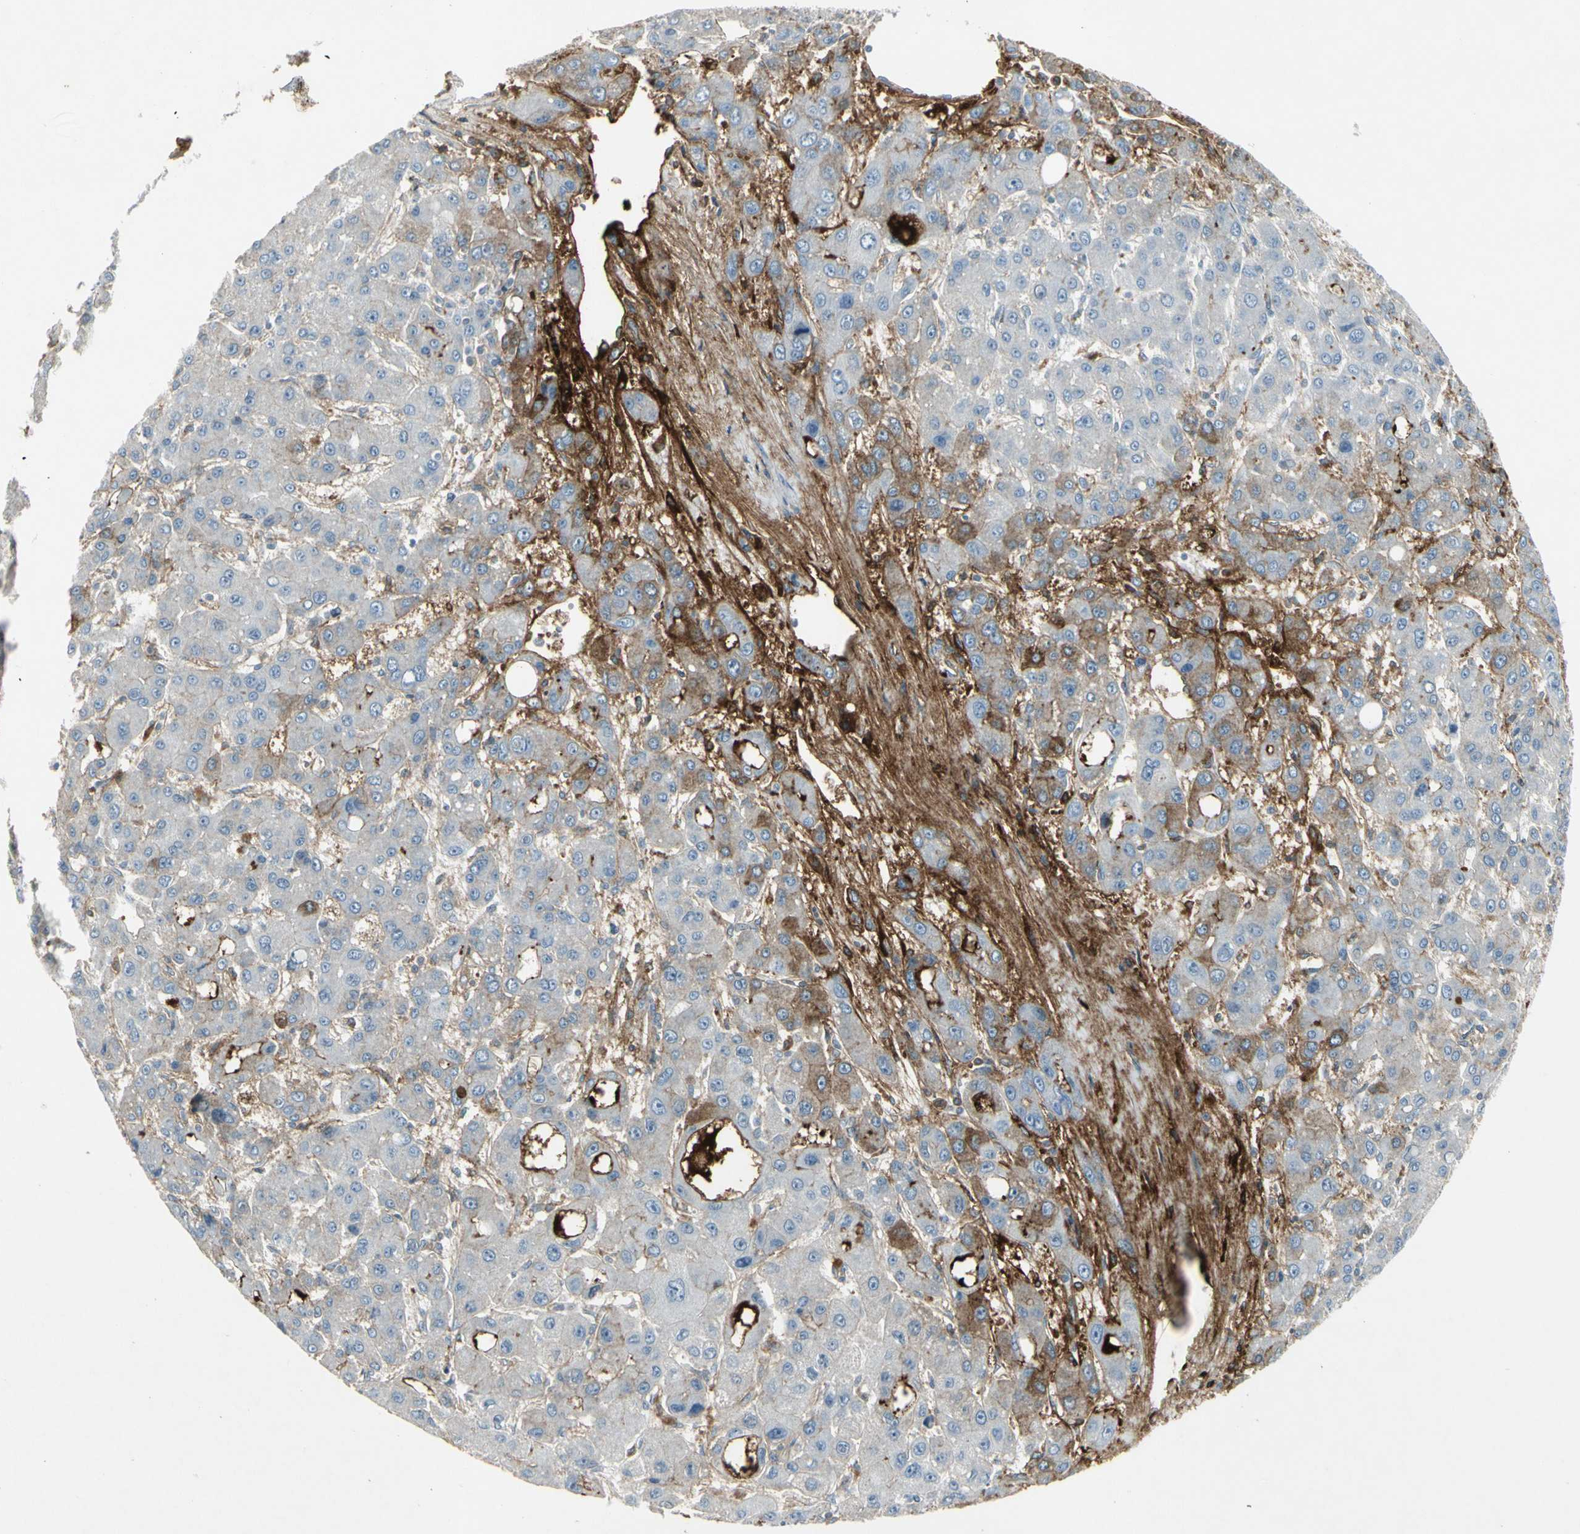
{"staining": {"intensity": "strong", "quantity": "<25%", "location": "cytoplasmic/membranous"}, "tissue": "liver cancer", "cell_type": "Tumor cells", "image_type": "cancer", "snomed": [{"axis": "morphology", "description": "Carcinoma, Hepatocellular, NOS"}, {"axis": "topography", "description": "Liver"}], "caption": "This is an image of immunohistochemistry staining of liver cancer, which shows strong expression in the cytoplasmic/membranous of tumor cells.", "gene": "IGHM", "patient": {"sex": "male", "age": 55}}